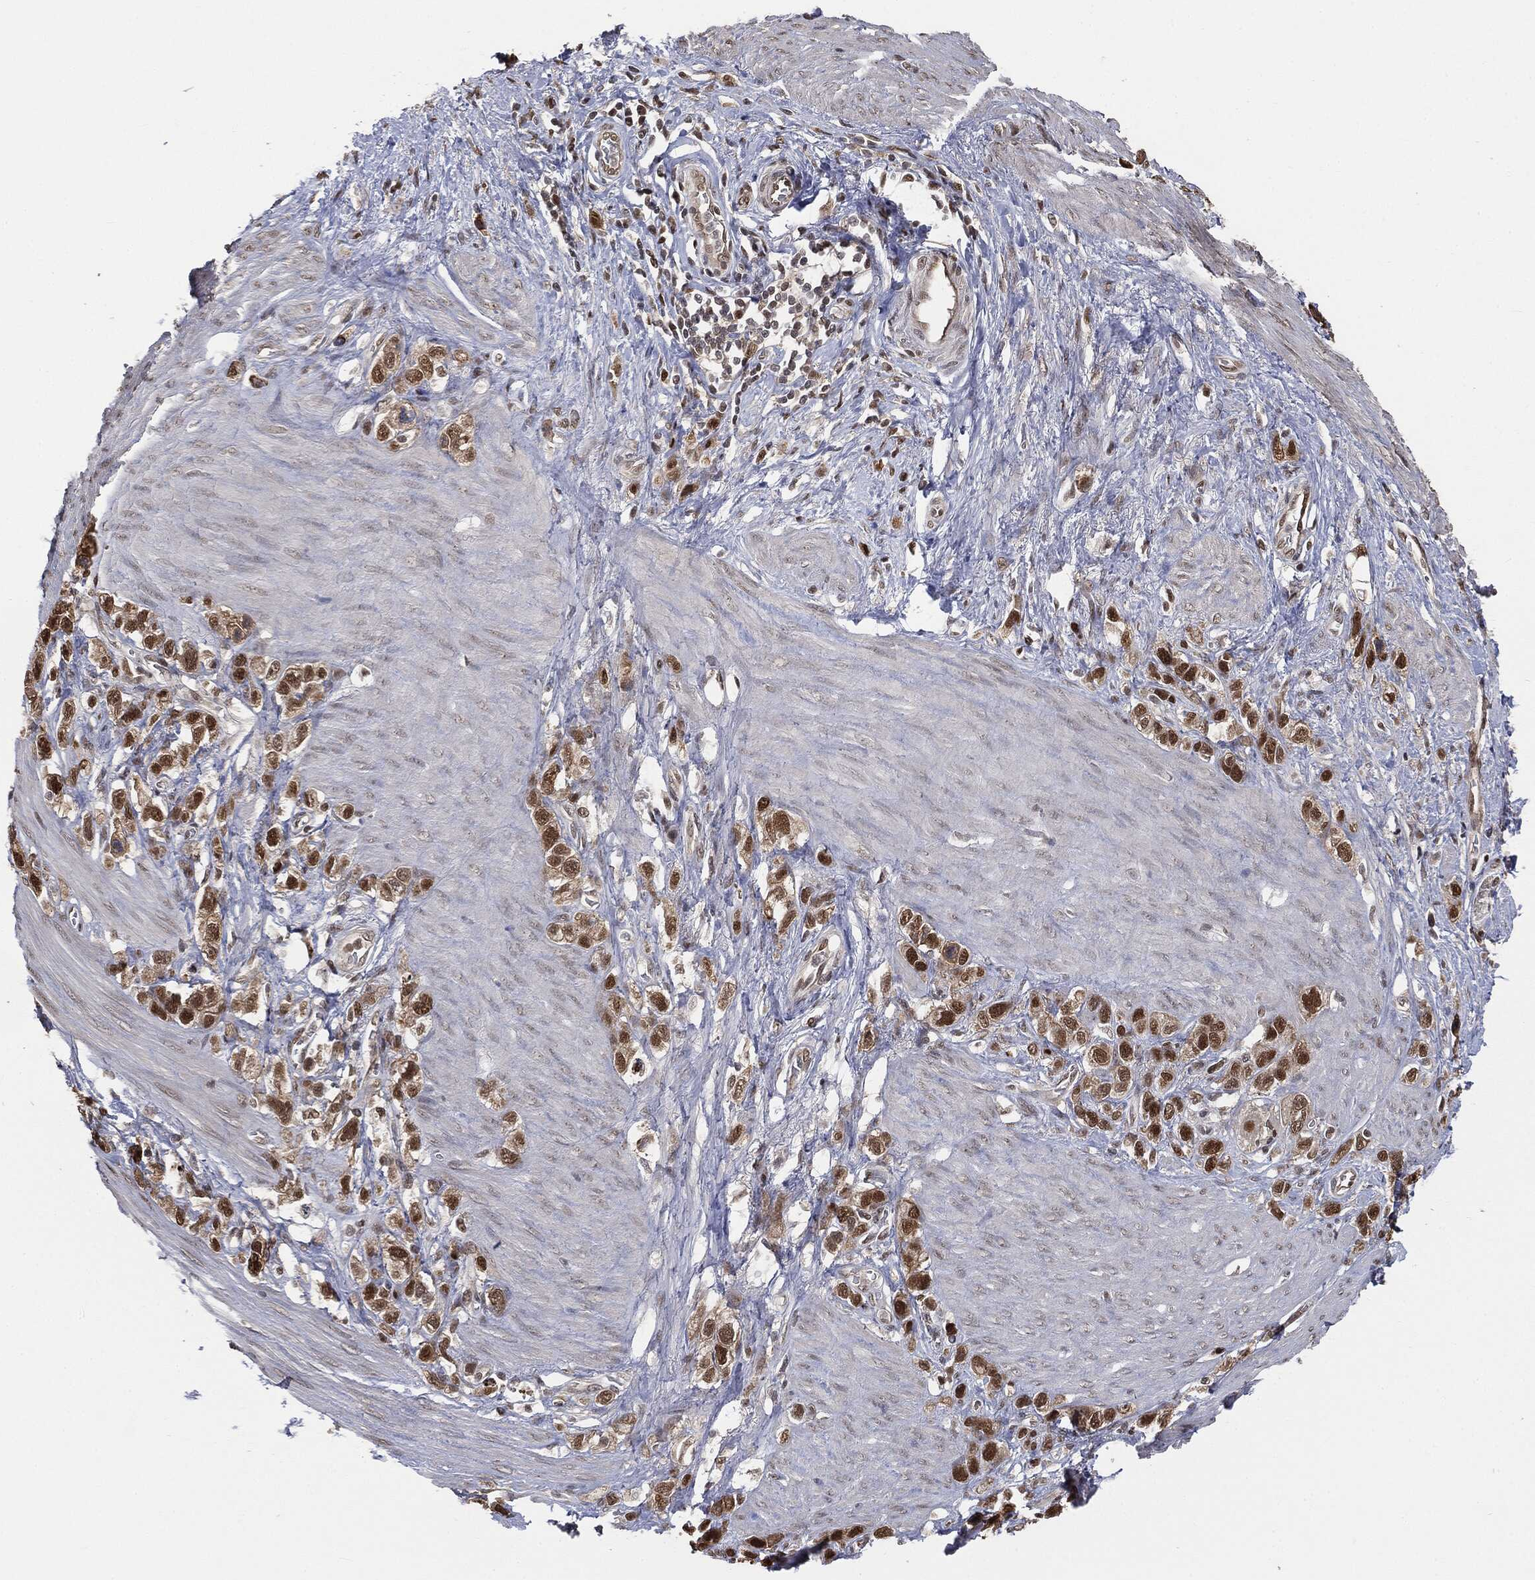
{"staining": {"intensity": "strong", "quantity": ">75%", "location": "nuclear"}, "tissue": "stomach cancer", "cell_type": "Tumor cells", "image_type": "cancer", "snomed": [{"axis": "morphology", "description": "Adenocarcinoma, NOS"}, {"axis": "topography", "description": "Stomach"}], "caption": "Immunohistochemical staining of human stomach adenocarcinoma shows high levels of strong nuclear protein staining in approximately >75% of tumor cells.", "gene": "SHLD2", "patient": {"sex": "female", "age": 65}}